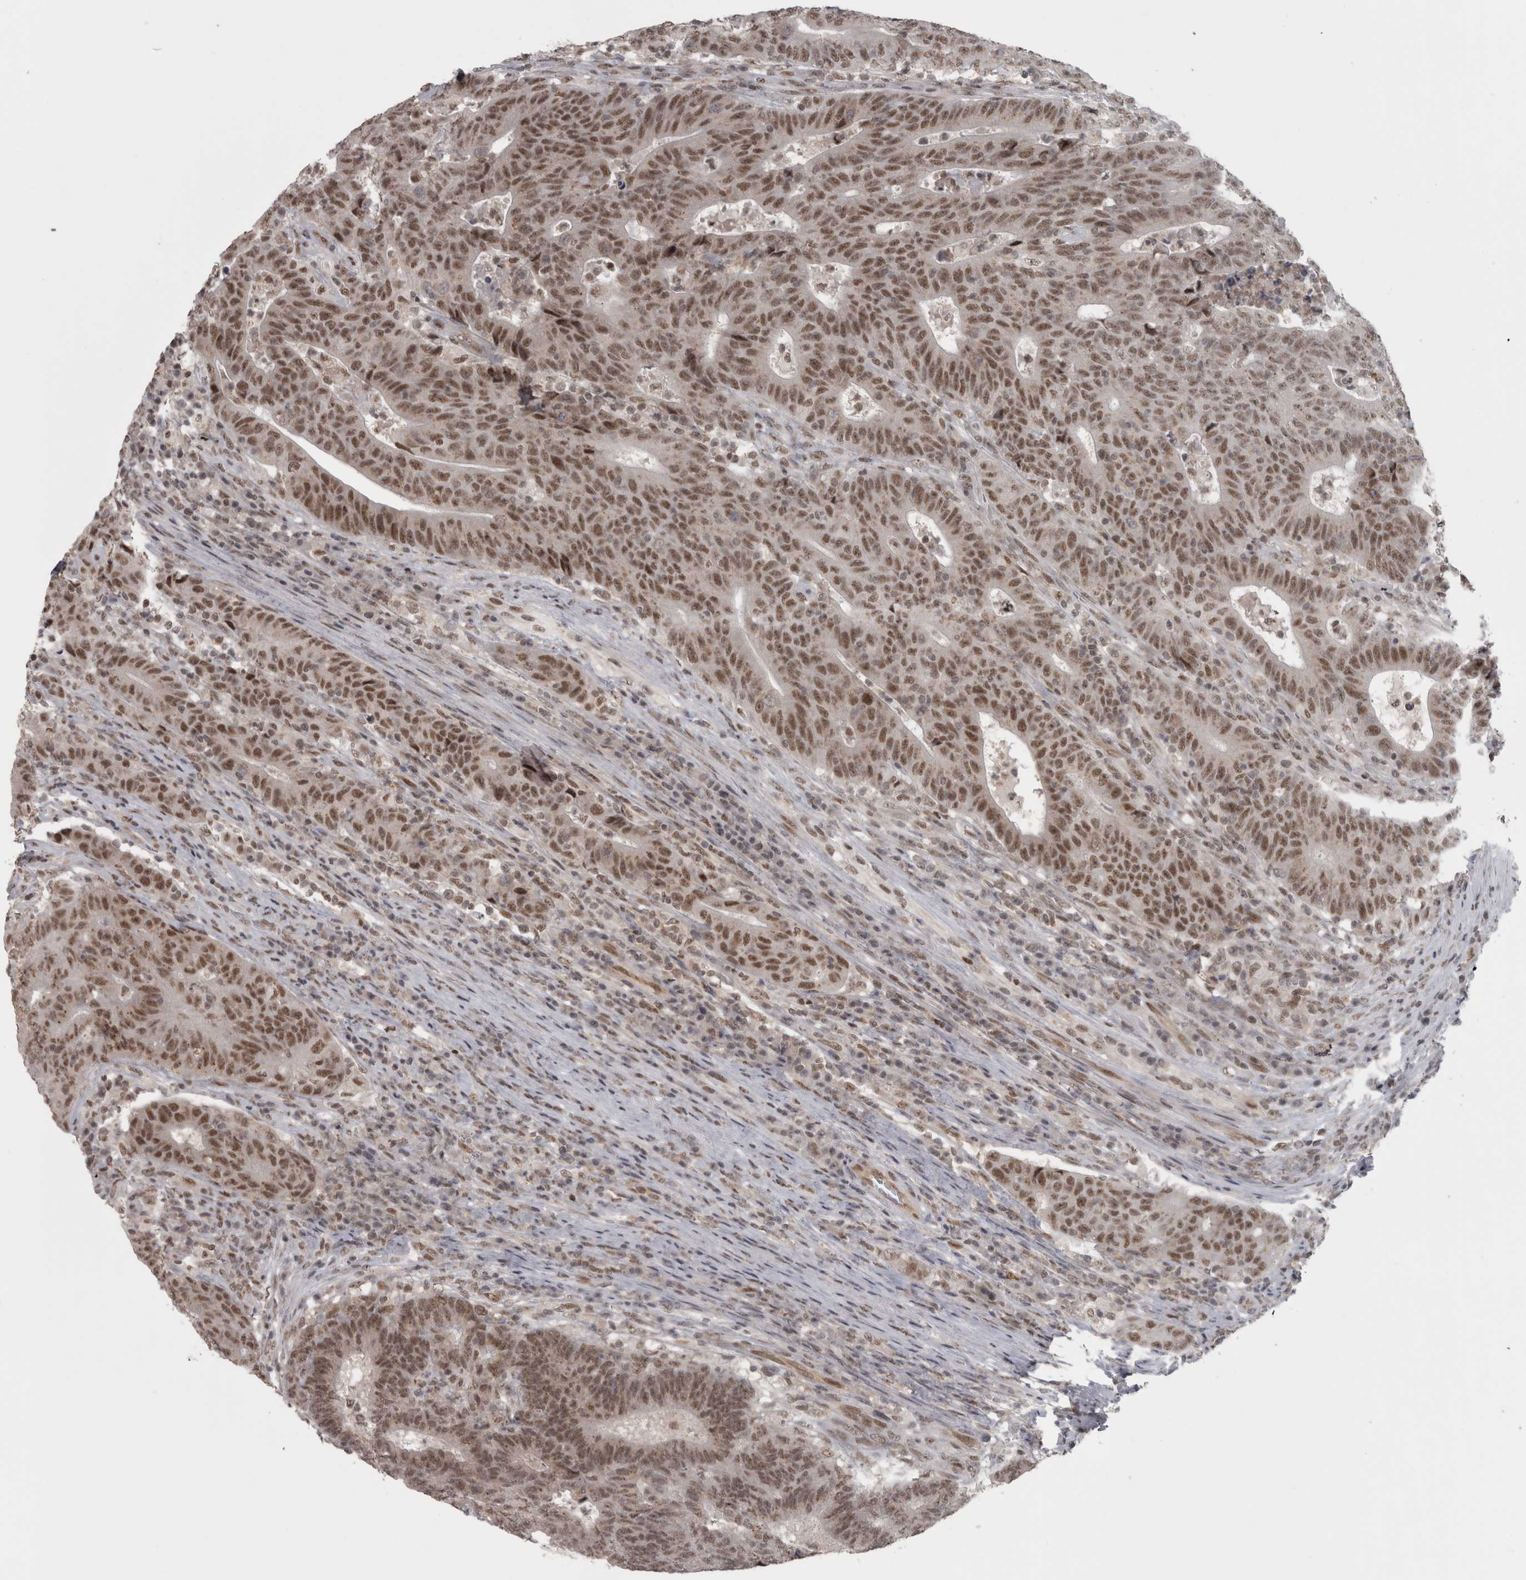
{"staining": {"intensity": "moderate", "quantity": ">75%", "location": "nuclear"}, "tissue": "colorectal cancer", "cell_type": "Tumor cells", "image_type": "cancer", "snomed": [{"axis": "morphology", "description": "Normal tissue, NOS"}, {"axis": "morphology", "description": "Adenocarcinoma, NOS"}, {"axis": "topography", "description": "Colon"}], "caption": "Immunohistochemistry (IHC) micrograph of neoplastic tissue: colorectal cancer stained using IHC demonstrates medium levels of moderate protein expression localized specifically in the nuclear of tumor cells, appearing as a nuclear brown color.", "gene": "MICU3", "patient": {"sex": "female", "age": 75}}